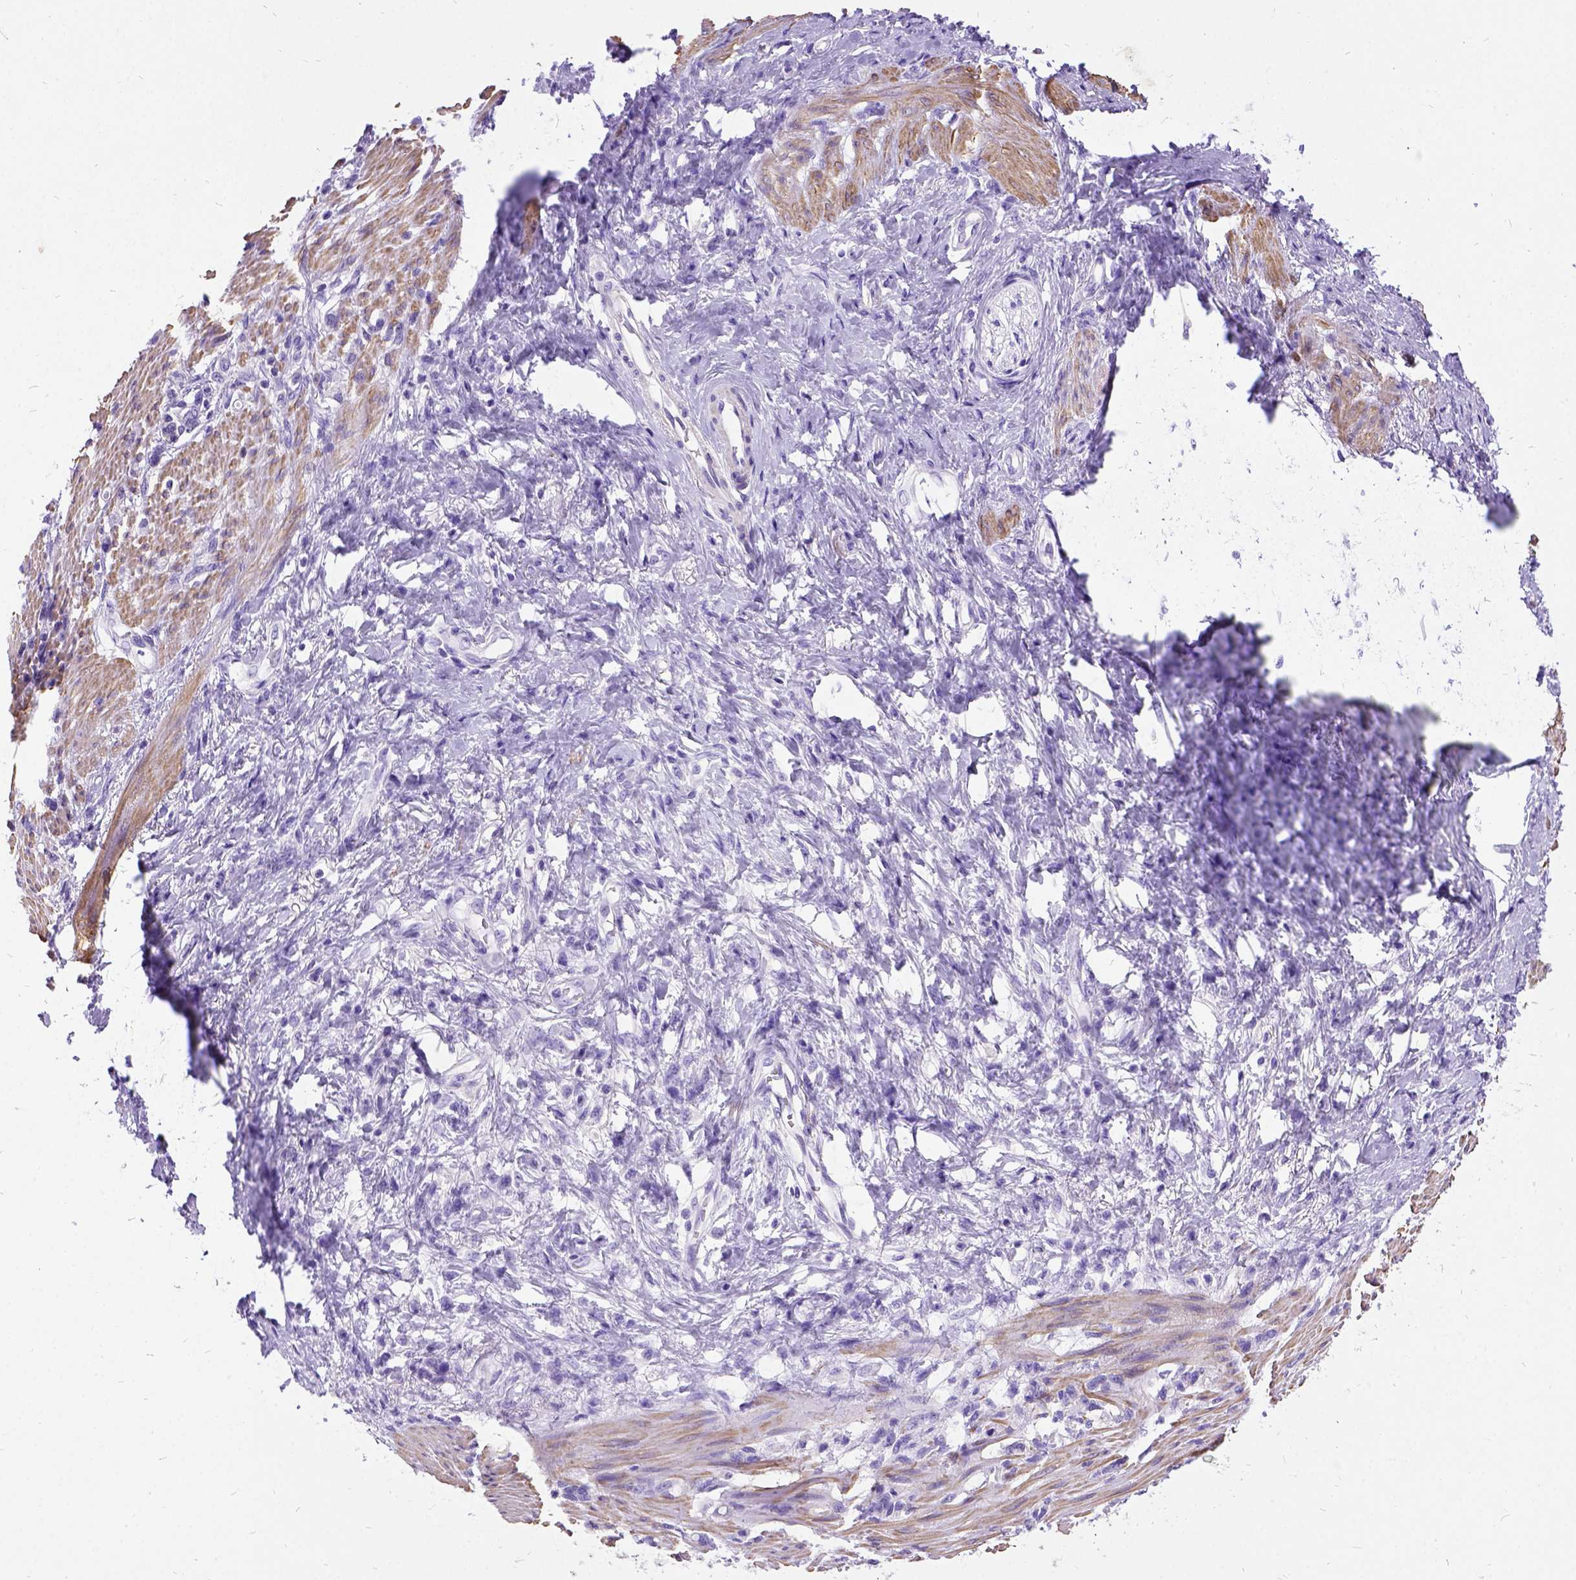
{"staining": {"intensity": "negative", "quantity": "none", "location": "none"}, "tissue": "stomach cancer", "cell_type": "Tumor cells", "image_type": "cancer", "snomed": [{"axis": "morphology", "description": "Adenocarcinoma, NOS"}, {"axis": "topography", "description": "Stomach"}], "caption": "High power microscopy micrograph of an immunohistochemistry (IHC) histopathology image of adenocarcinoma (stomach), revealing no significant staining in tumor cells.", "gene": "PRG2", "patient": {"sex": "female", "age": 84}}